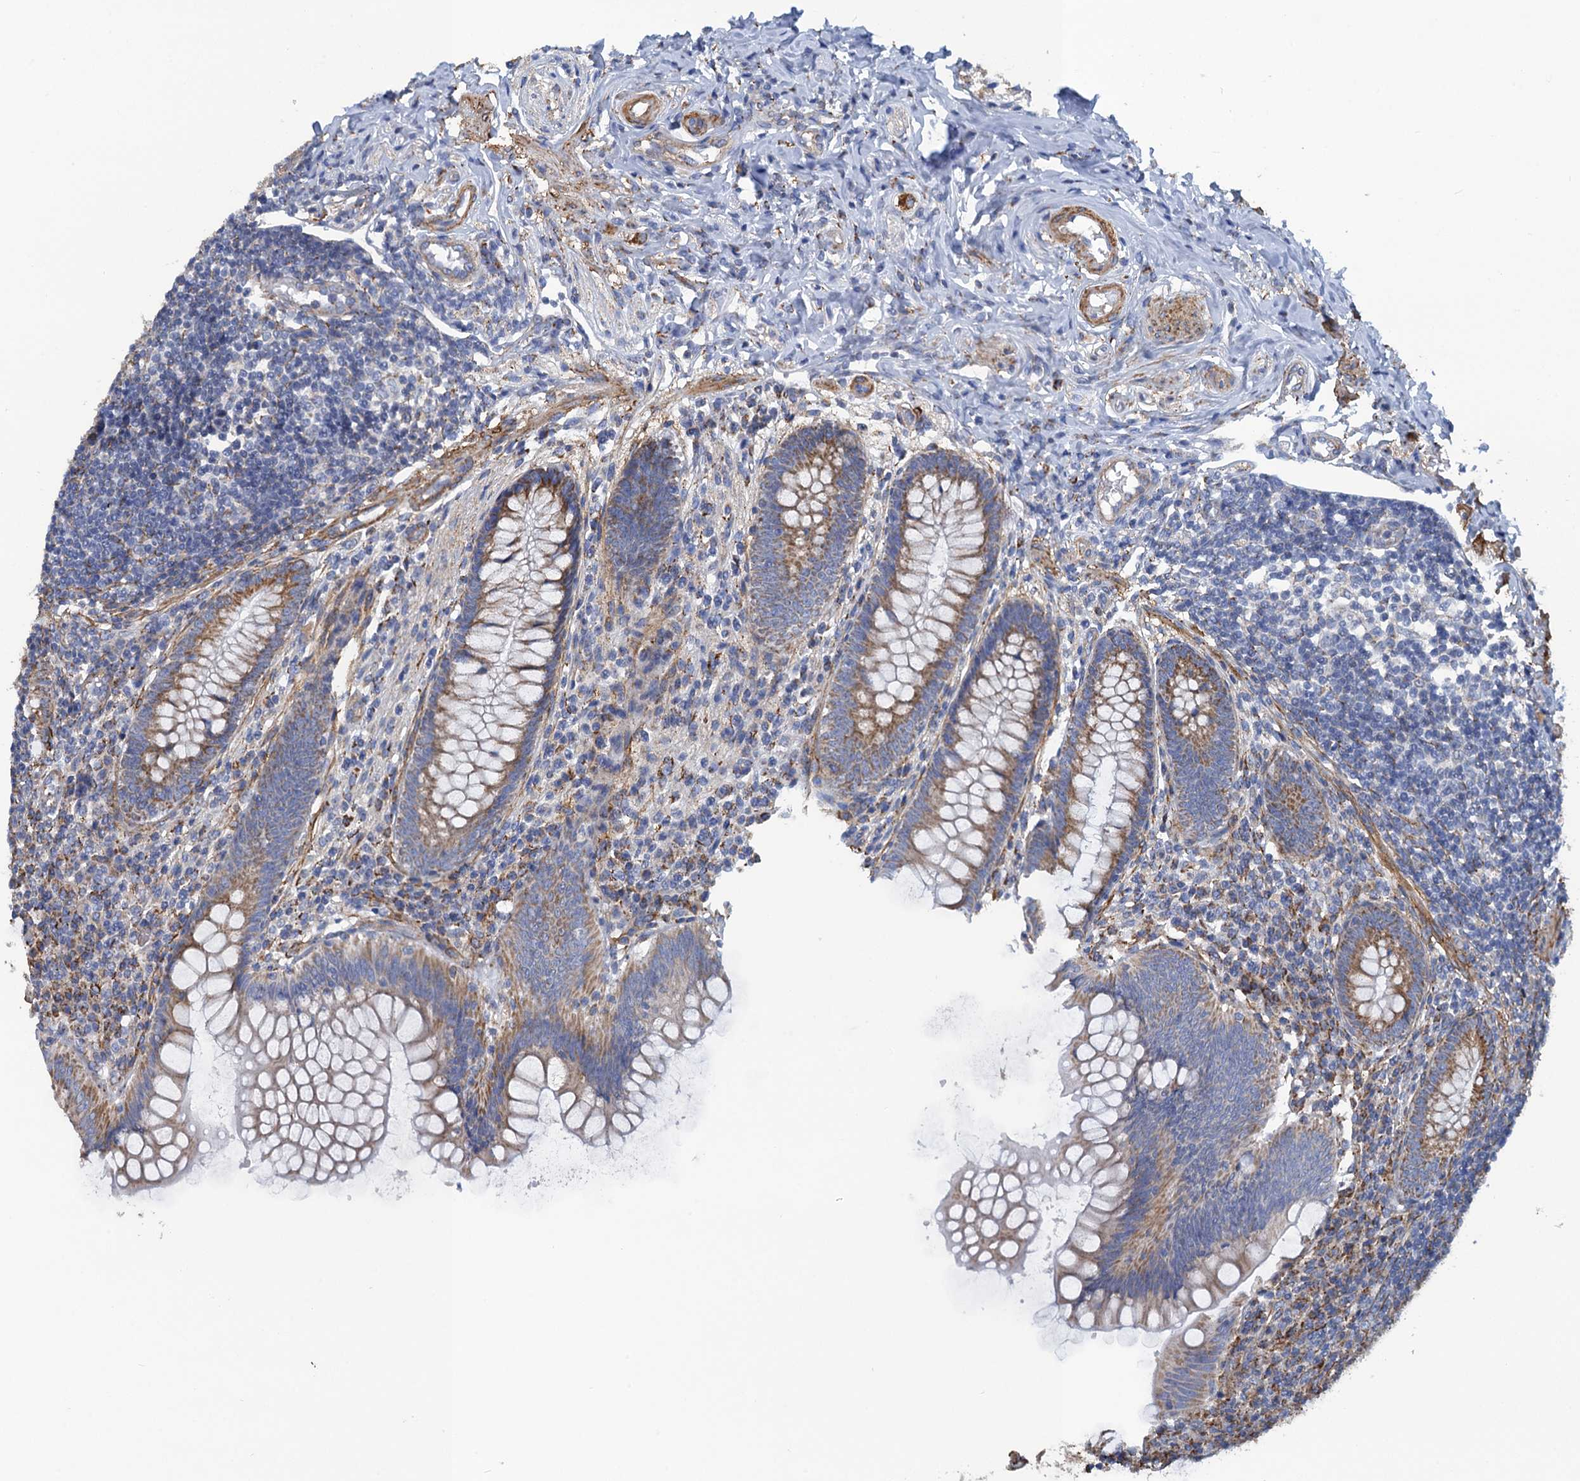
{"staining": {"intensity": "moderate", "quantity": "25%-75%", "location": "cytoplasmic/membranous"}, "tissue": "appendix", "cell_type": "Glandular cells", "image_type": "normal", "snomed": [{"axis": "morphology", "description": "Normal tissue, NOS"}, {"axis": "topography", "description": "Appendix"}], "caption": "This is a histology image of IHC staining of benign appendix, which shows moderate staining in the cytoplasmic/membranous of glandular cells.", "gene": "ENSG00000260643", "patient": {"sex": "female", "age": 33}}